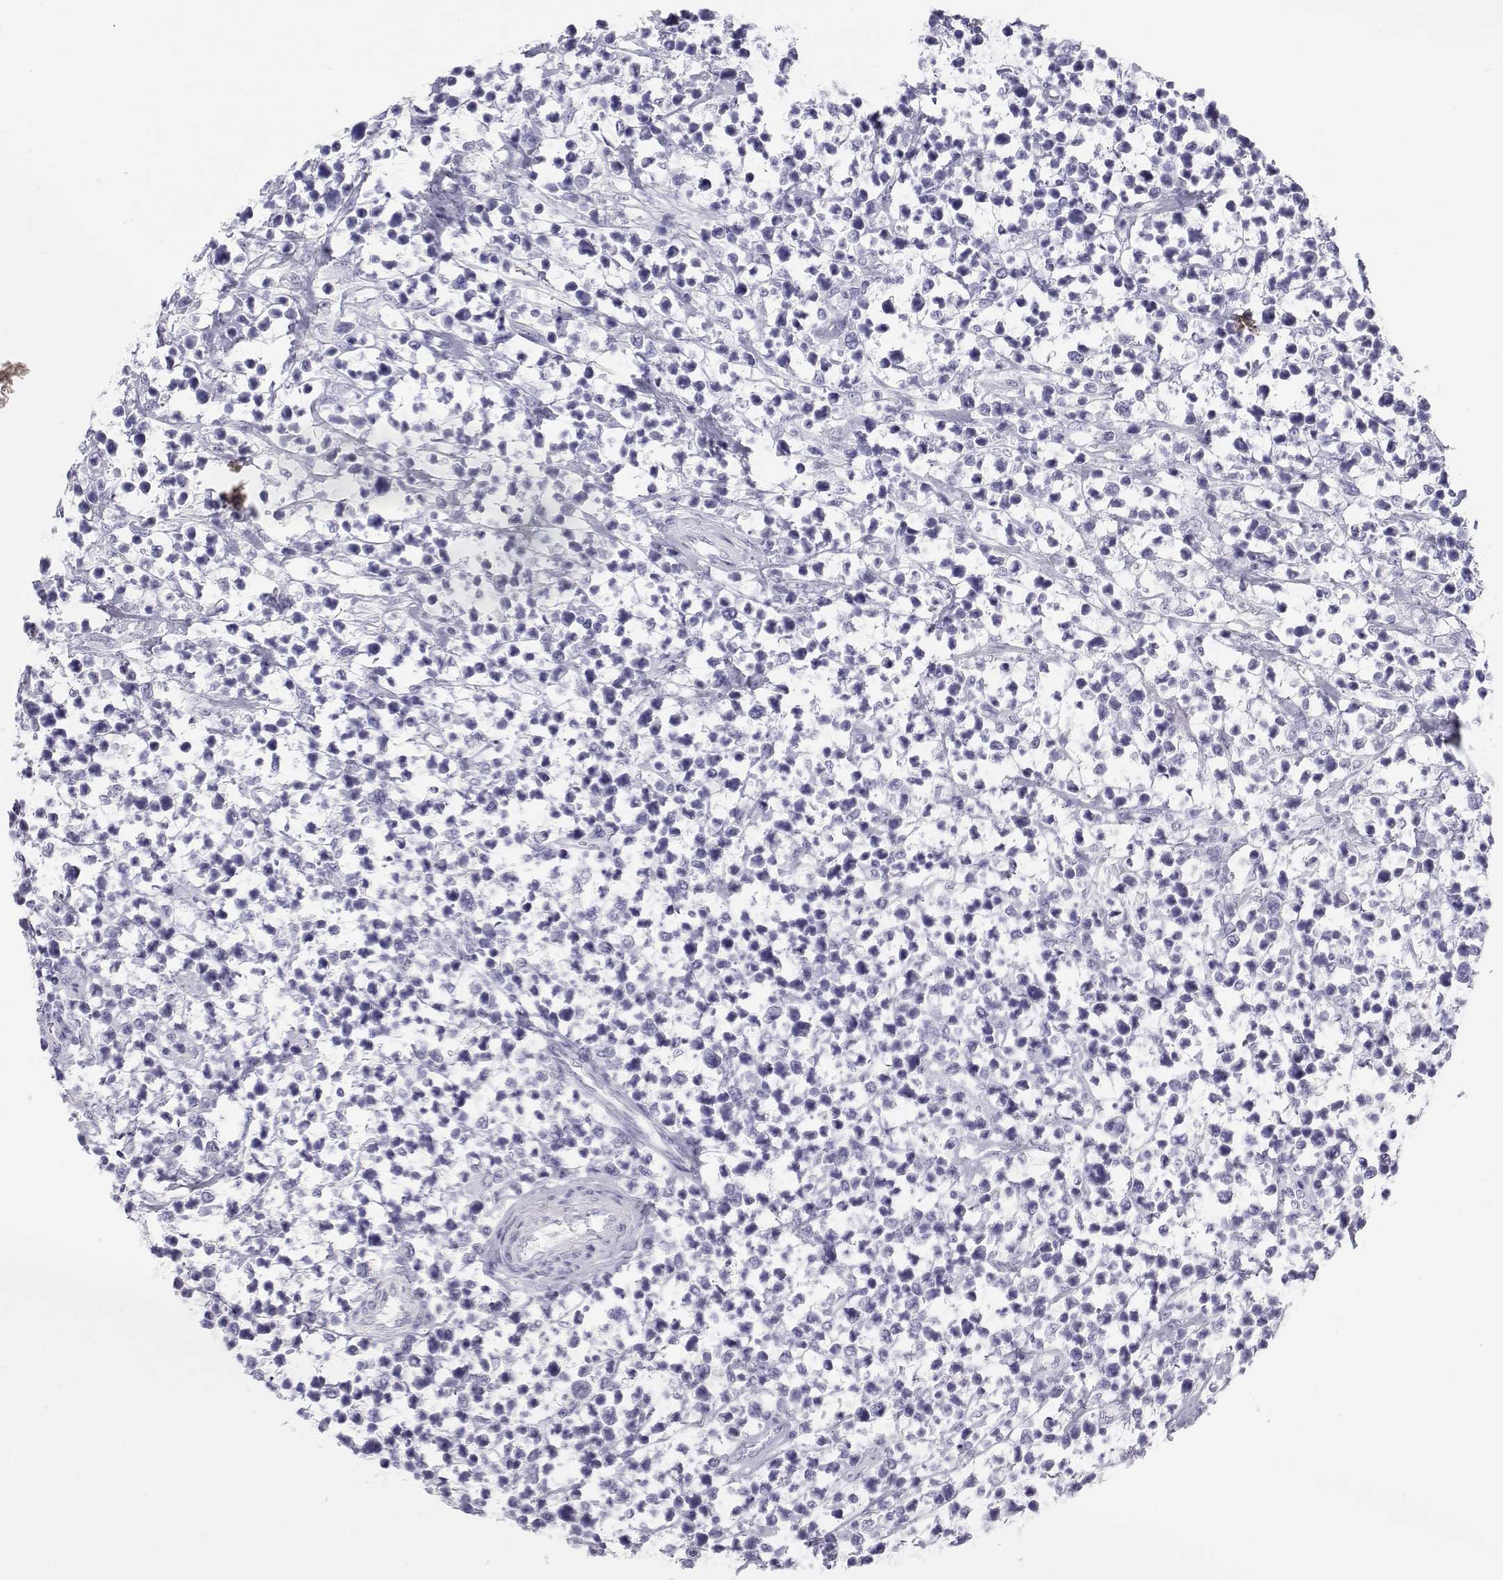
{"staining": {"intensity": "negative", "quantity": "none", "location": "none"}, "tissue": "lymphoma", "cell_type": "Tumor cells", "image_type": "cancer", "snomed": [{"axis": "morphology", "description": "Malignant lymphoma, non-Hodgkin's type, High grade"}, {"axis": "topography", "description": "Soft tissue"}], "caption": "An immunohistochemistry image of lymphoma is shown. There is no staining in tumor cells of lymphoma.", "gene": "SFTPB", "patient": {"sex": "female", "age": 56}}